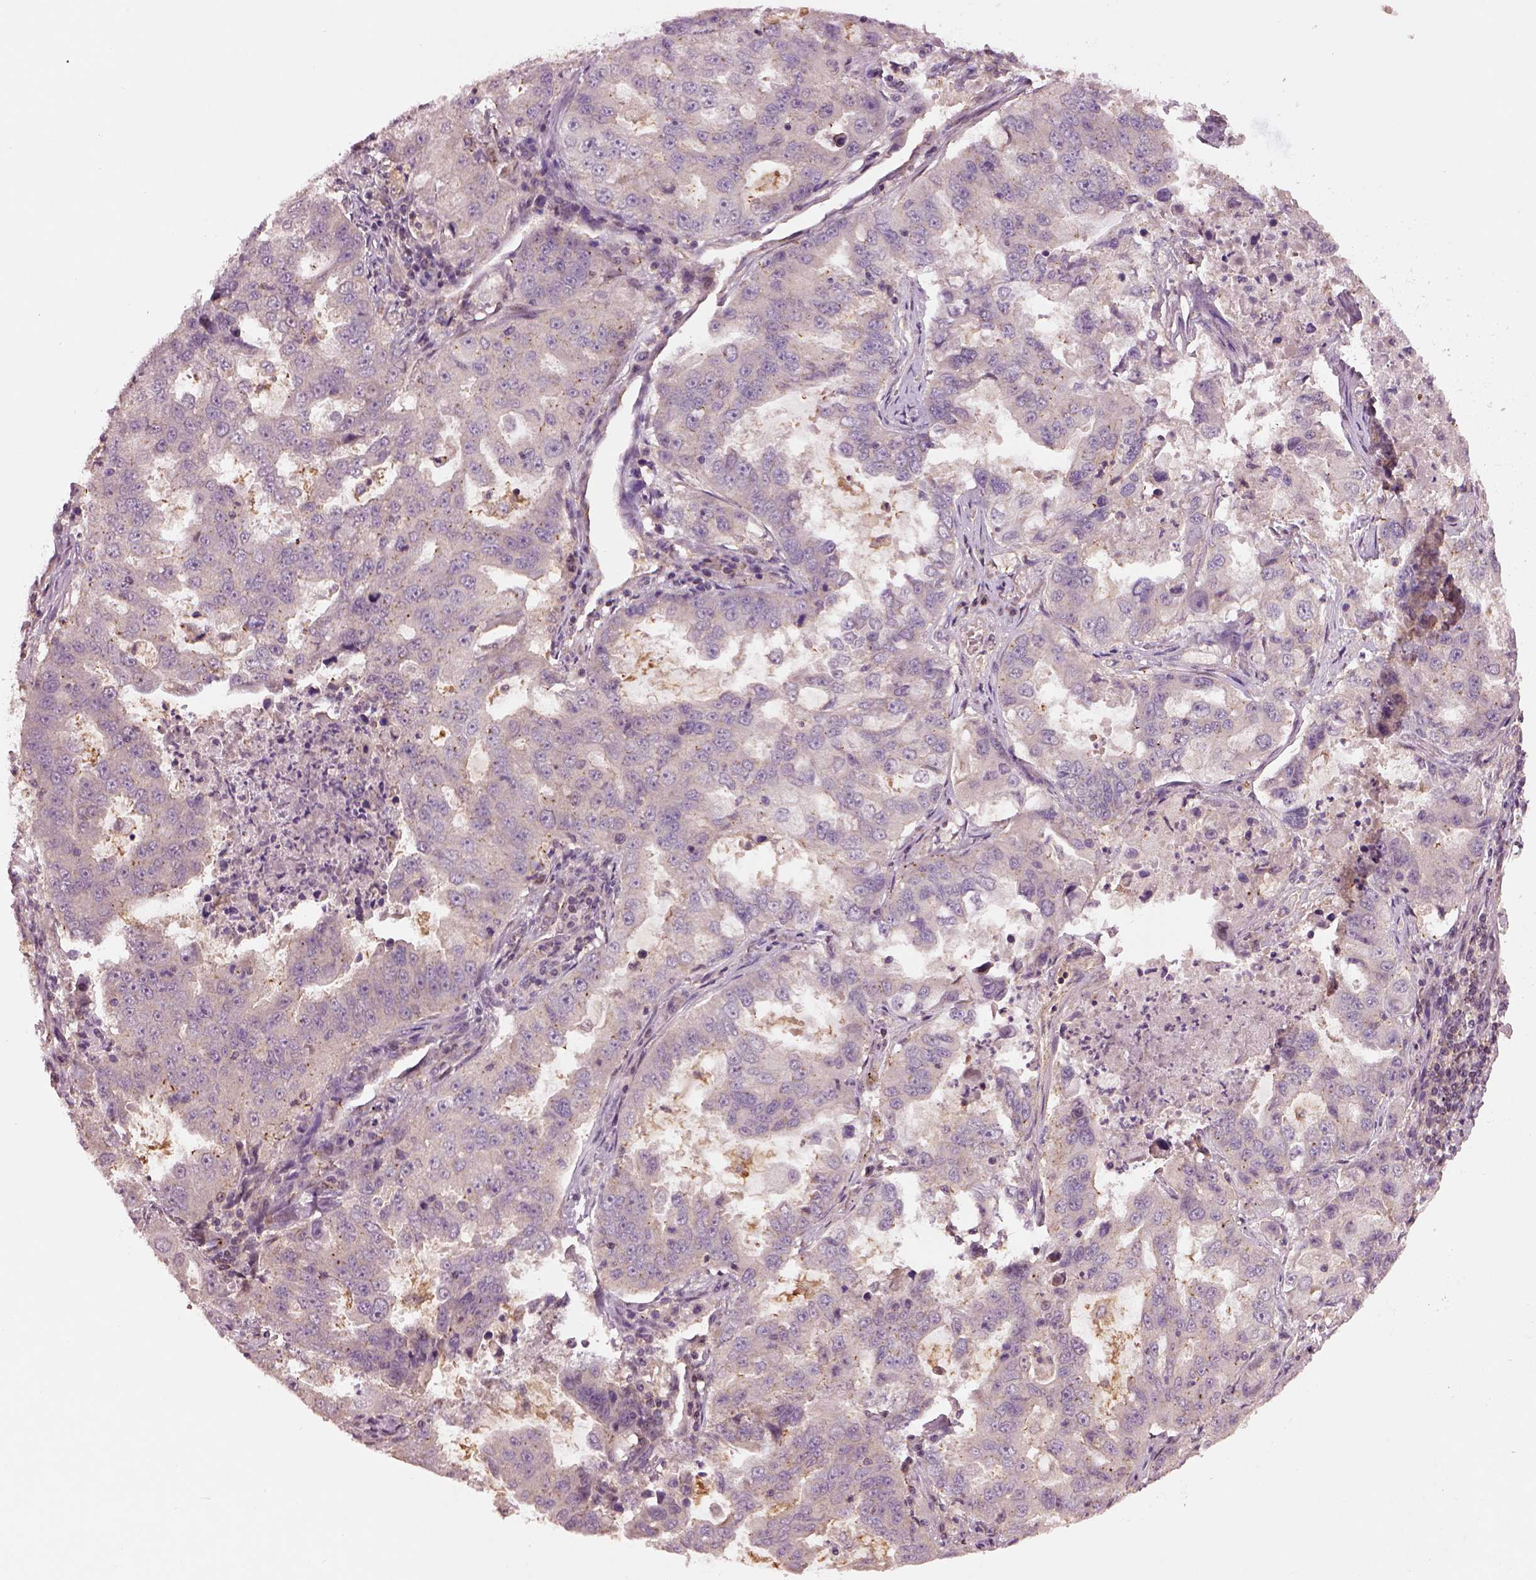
{"staining": {"intensity": "negative", "quantity": "none", "location": "none"}, "tissue": "lung cancer", "cell_type": "Tumor cells", "image_type": "cancer", "snomed": [{"axis": "morphology", "description": "Adenocarcinoma, NOS"}, {"axis": "topography", "description": "Lung"}], "caption": "Tumor cells are negative for protein expression in human lung adenocarcinoma.", "gene": "MTHFS", "patient": {"sex": "female", "age": 61}}